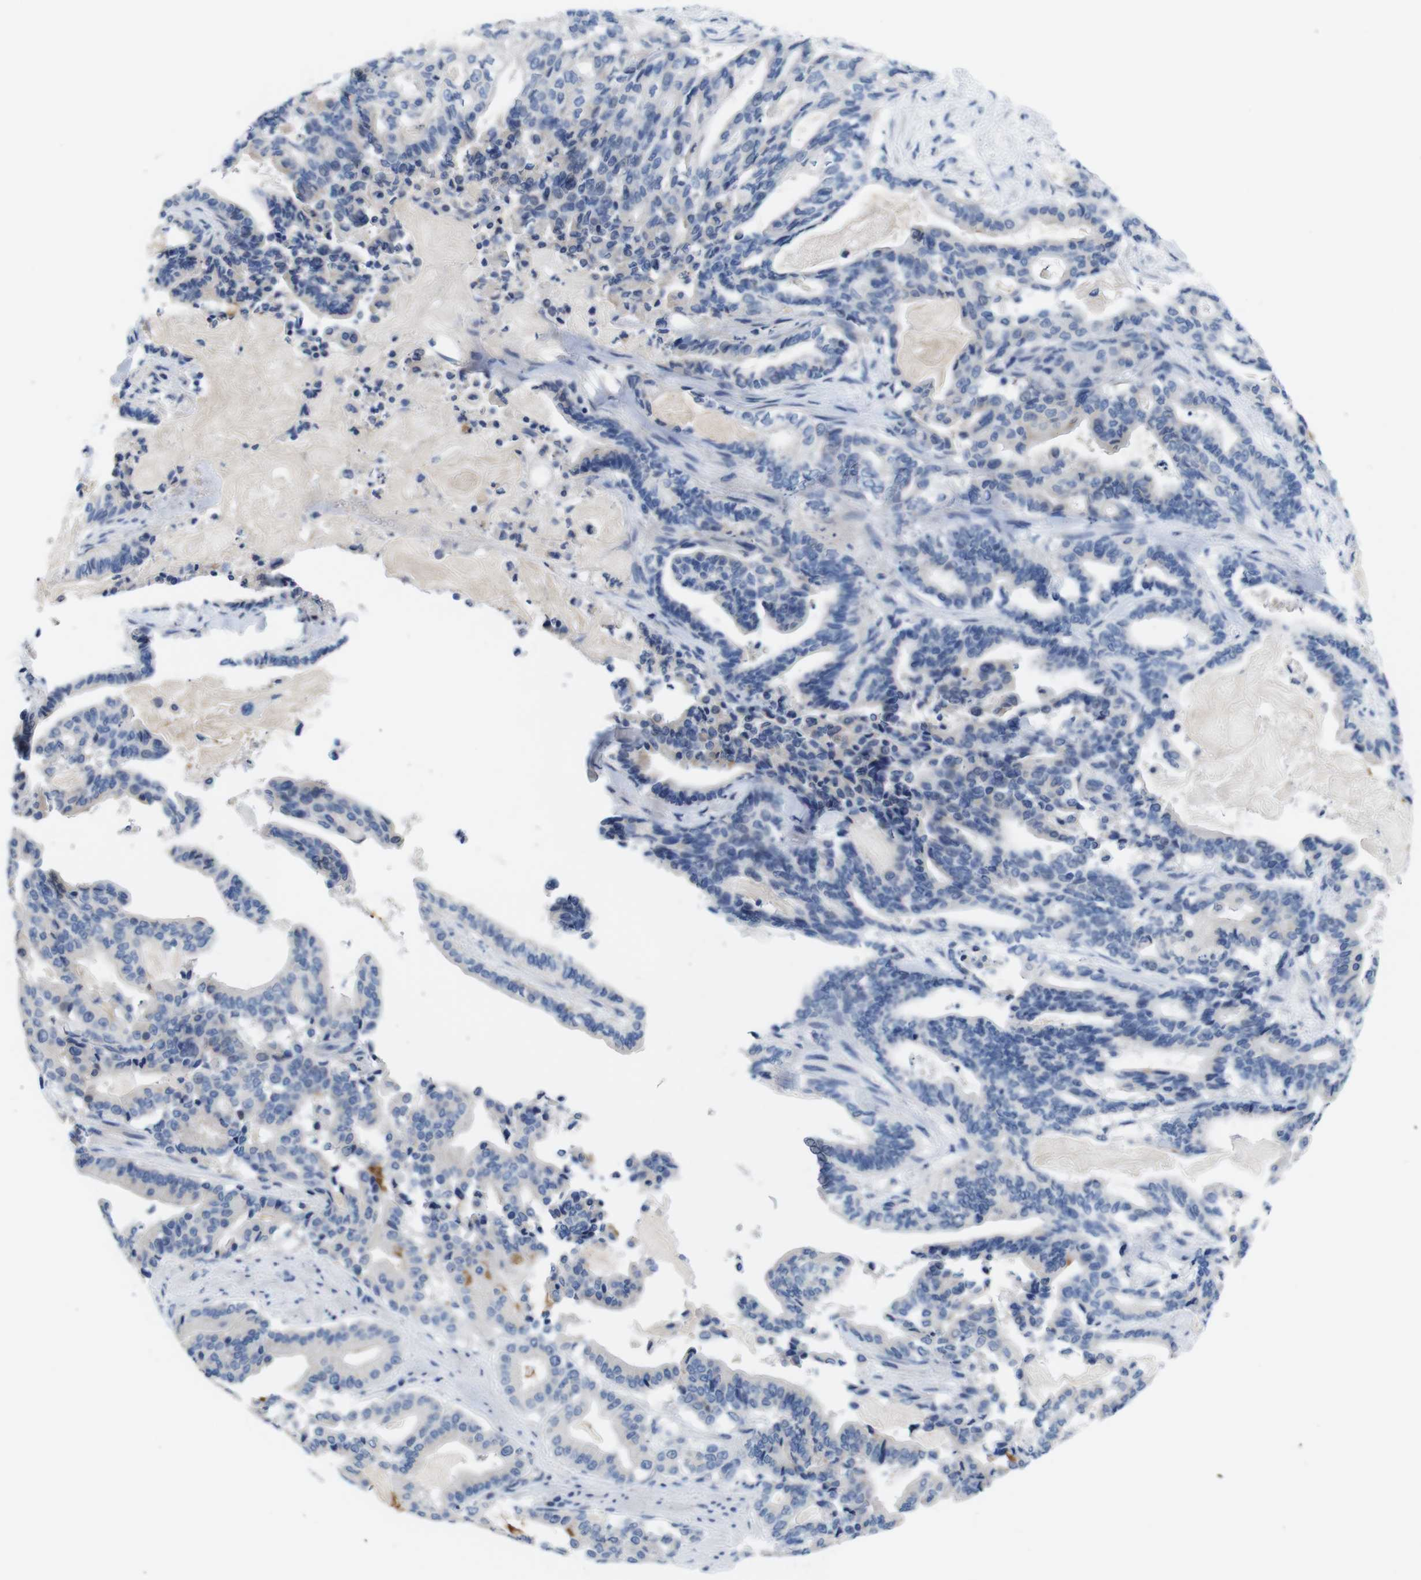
{"staining": {"intensity": "negative", "quantity": "none", "location": "none"}, "tissue": "pancreatic cancer", "cell_type": "Tumor cells", "image_type": "cancer", "snomed": [{"axis": "morphology", "description": "Adenocarcinoma, NOS"}, {"axis": "topography", "description": "Pancreas"}], "caption": "Tumor cells are negative for brown protein staining in pancreatic cancer (adenocarcinoma).", "gene": "C1RL", "patient": {"sex": "male", "age": 63}}